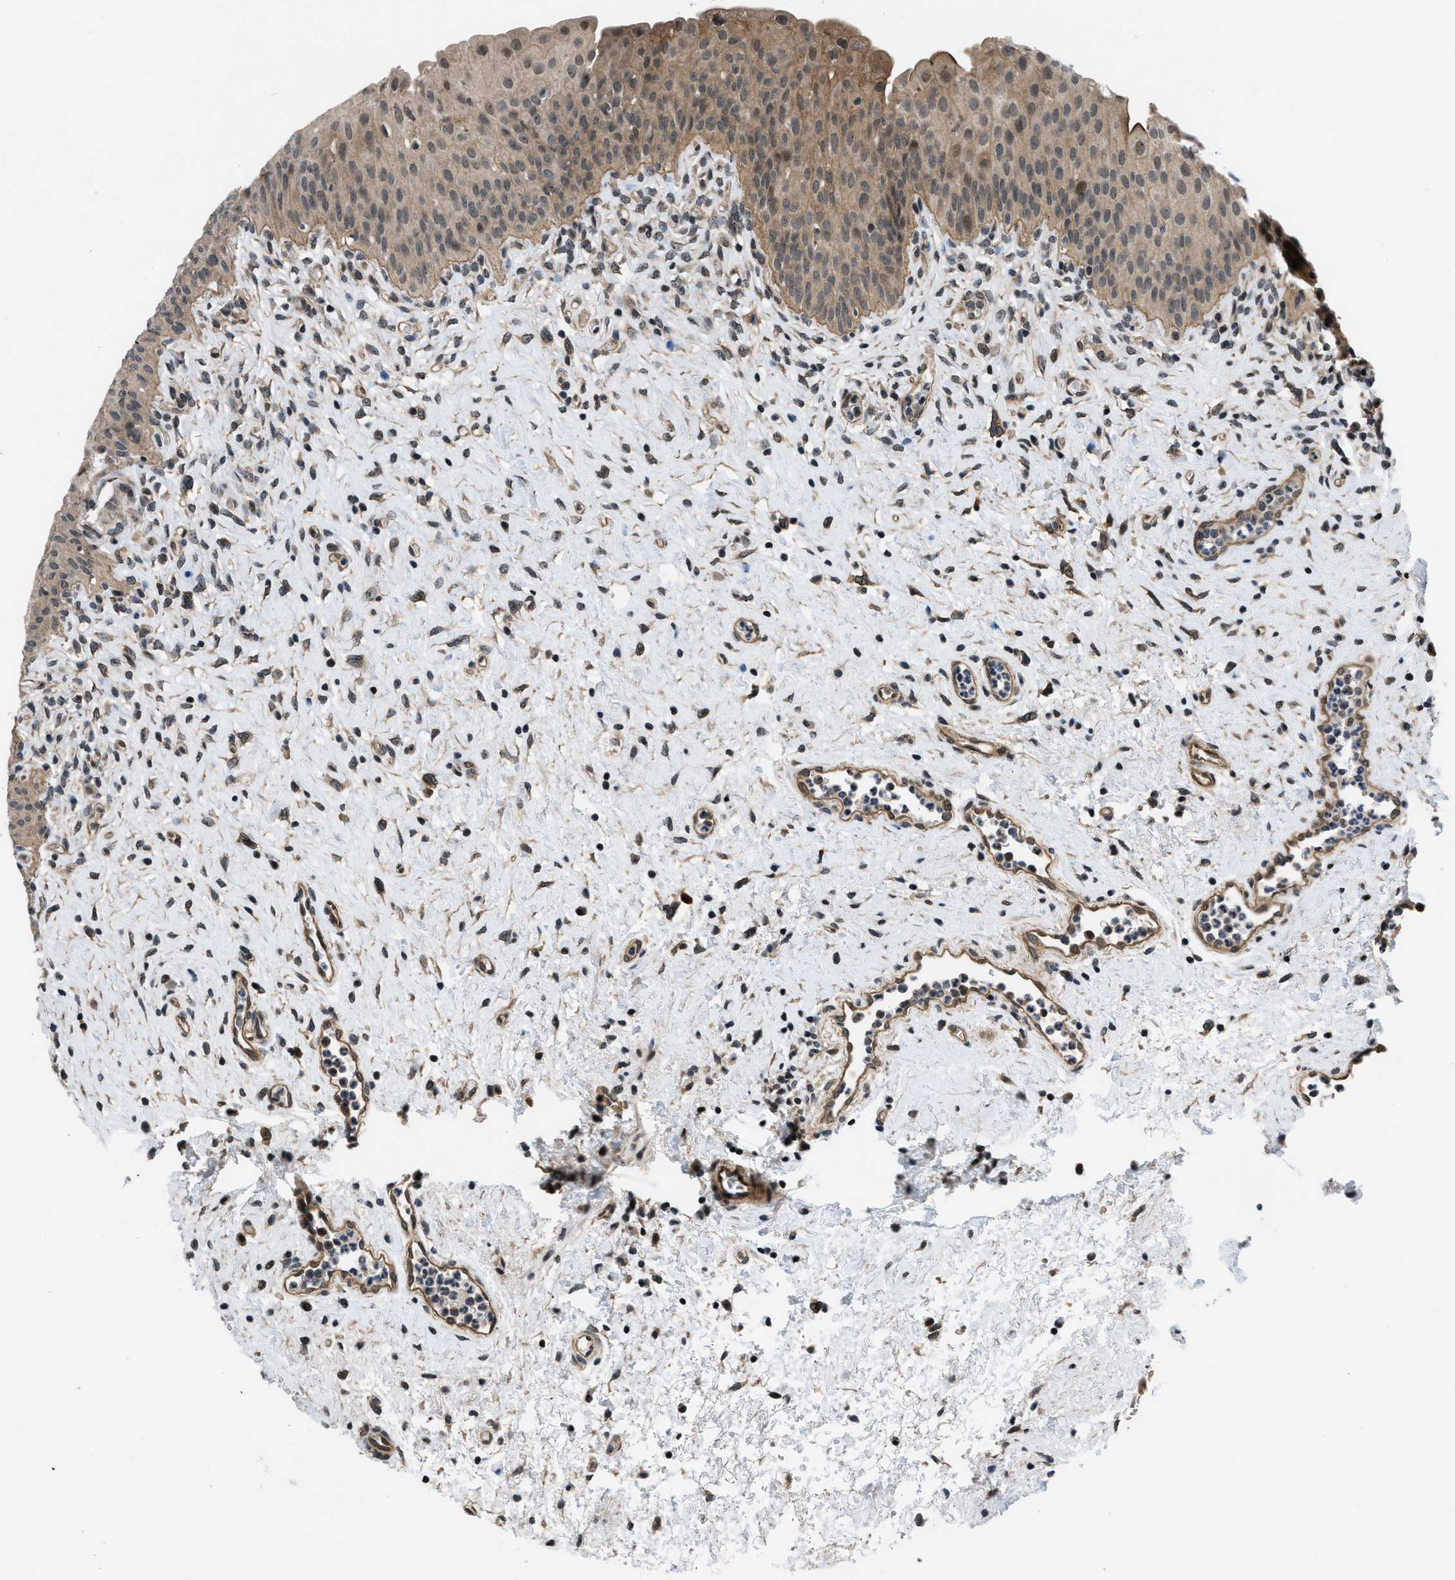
{"staining": {"intensity": "moderate", "quantity": ">75%", "location": "cytoplasmic/membranous,nuclear"}, "tissue": "urinary bladder", "cell_type": "Urothelial cells", "image_type": "normal", "snomed": [{"axis": "morphology", "description": "Normal tissue, NOS"}, {"axis": "topography", "description": "Urinary bladder"}], "caption": "A brown stain highlights moderate cytoplasmic/membranous,nuclear positivity of a protein in urothelial cells of benign urinary bladder. Immunohistochemistry stains the protein in brown and the nuclei are stained blue.", "gene": "SETD5", "patient": {"sex": "male", "age": 46}}